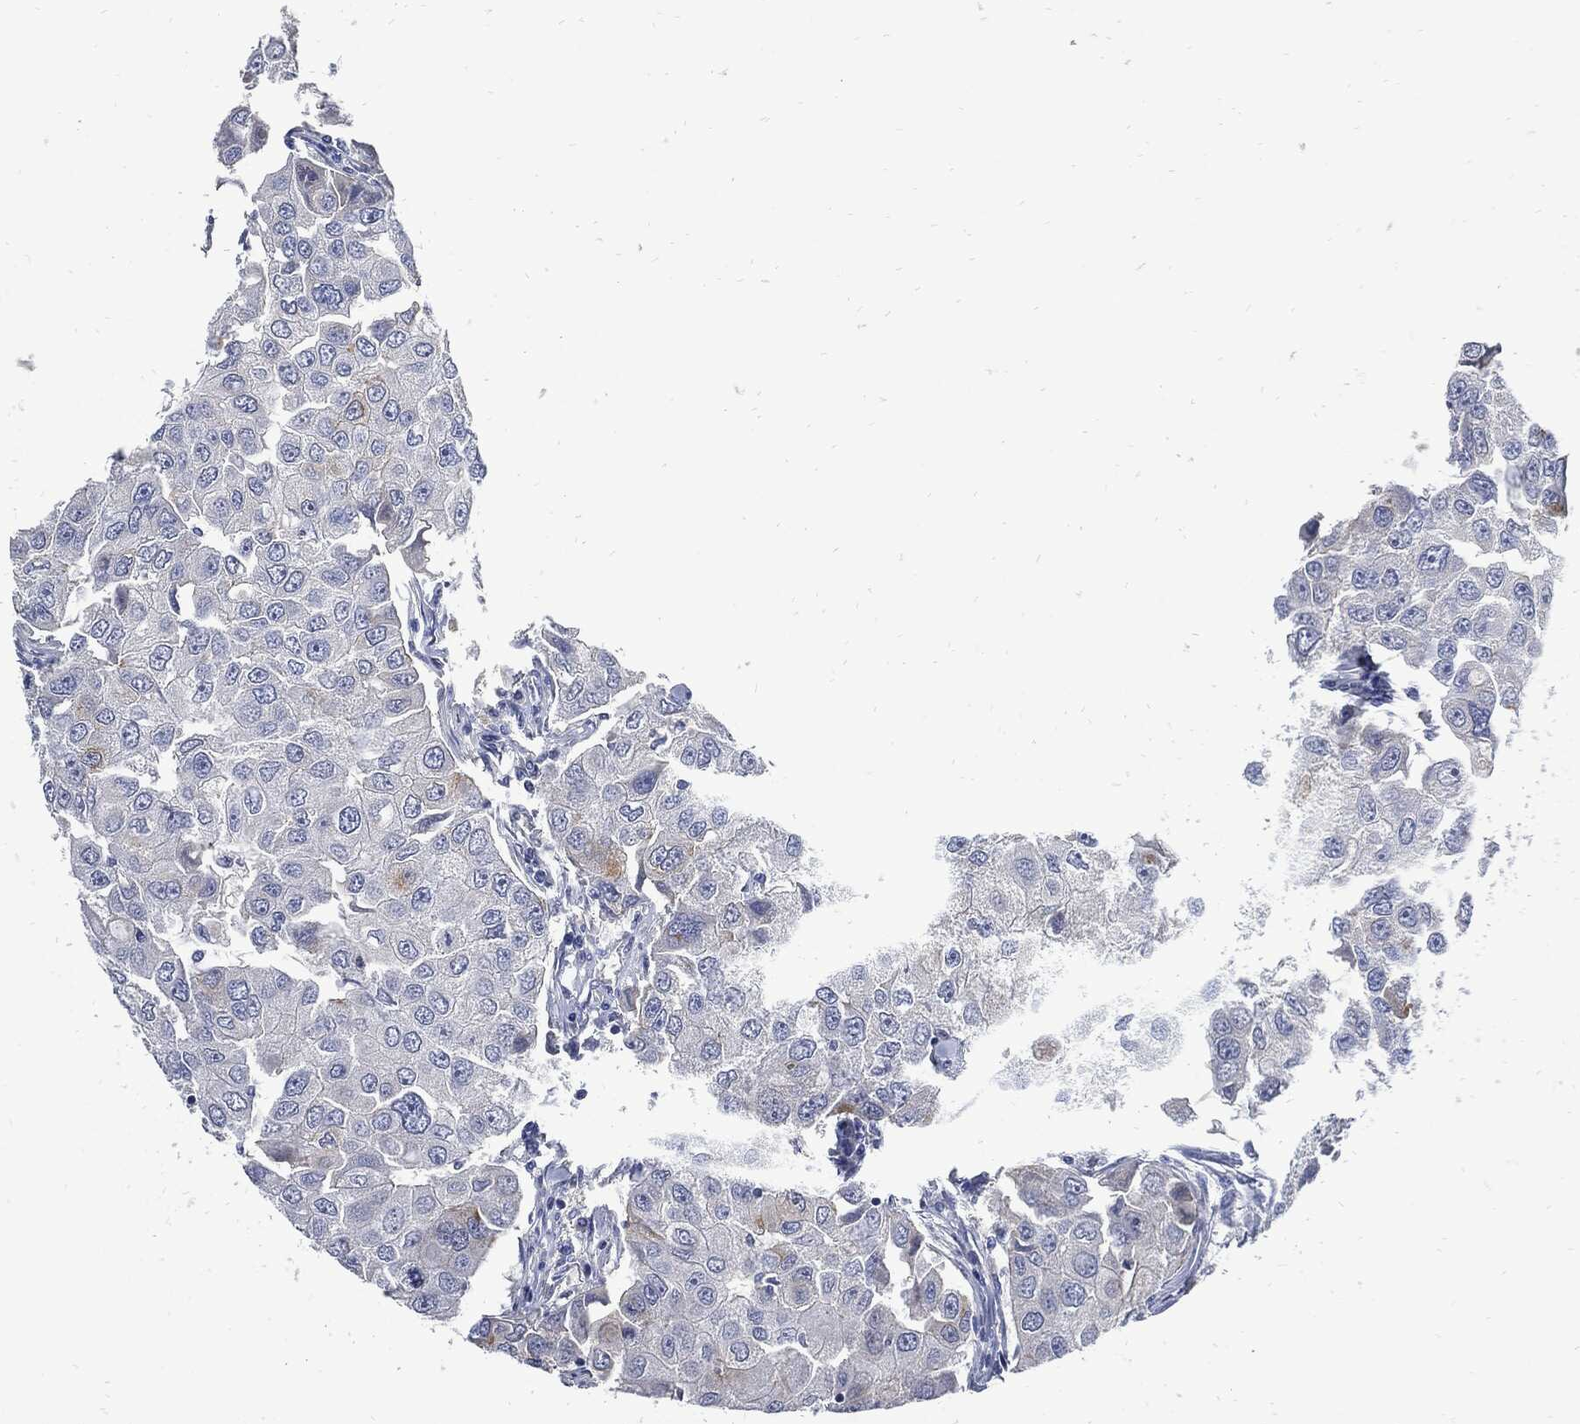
{"staining": {"intensity": "weak", "quantity": "<25%", "location": "cytoplasmic/membranous"}, "tissue": "breast cancer", "cell_type": "Tumor cells", "image_type": "cancer", "snomed": [{"axis": "morphology", "description": "Duct carcinoma"}, {"axis": "topography", "description": "Breast"}], "caption": "A histopathology image of human invasive ductal carcinoma (breast) is negative for staining in tumor cells.", "gene": "CPE", "patient": {"sex": "female", "age": 27}}